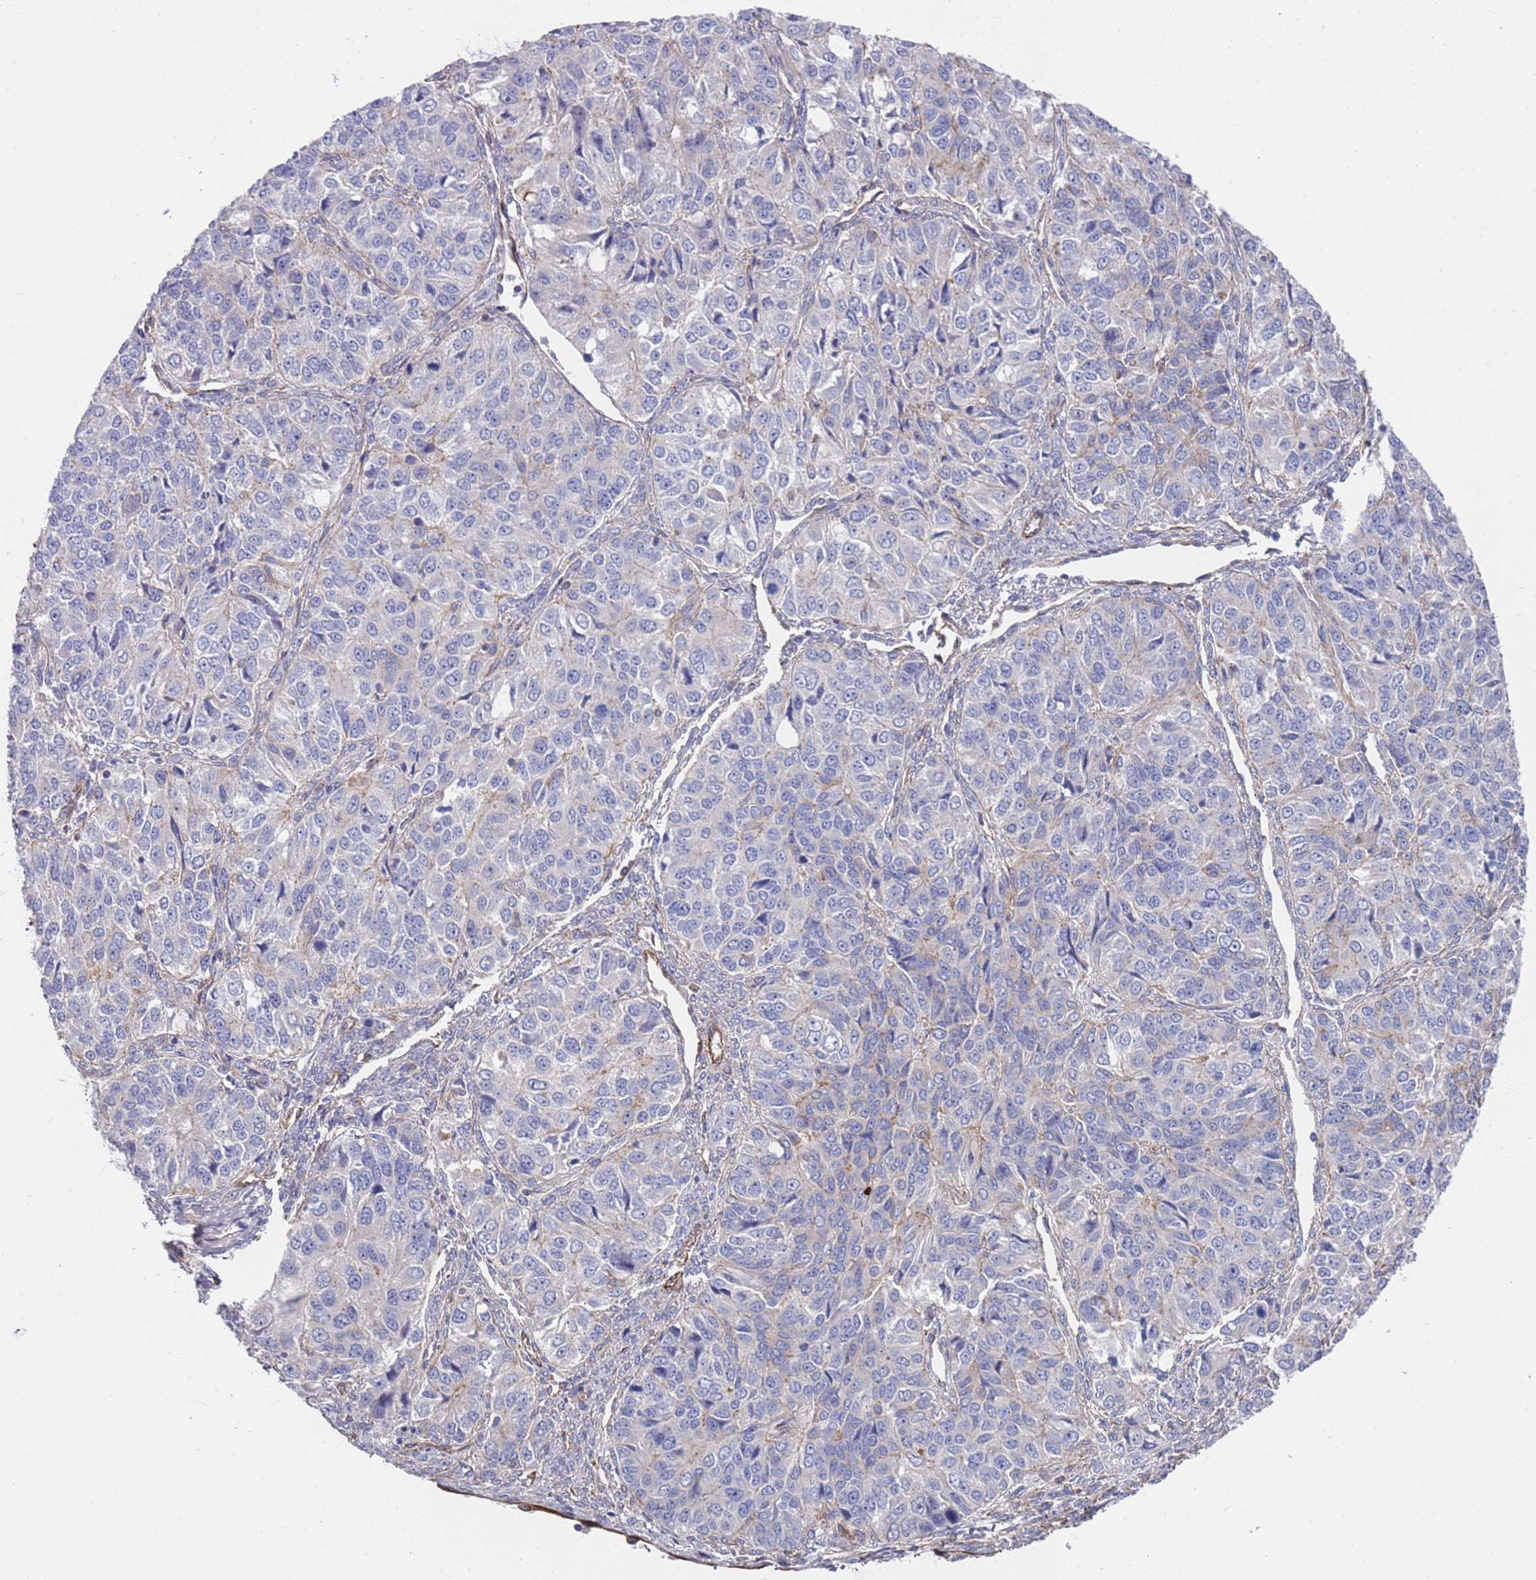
{"staining": {"intensity": "negative", "quantity": "none", "location": "none"}, "tissue": "ovarian cancer", "cell_type": "Tumor cells", "image_type": "cancer", "snomed": [{"axis": "morphology", "description": "Carcinoma, endometroid"}, {"axis": "topography", "description": "Ovary"}], "caption": "Tumor cells are negative for protein expression in human ovarian cancer (endometroid carcinoma). The staining was performed using DAB (3,3'-diaminobenzidine) to visualize the protein expression in brown, while the nuclei were stained in blue with hematoxylin (Magnification: 20x).", "gene": "JAKMIP2", "patient": {"sex": "female", "age": 51}}